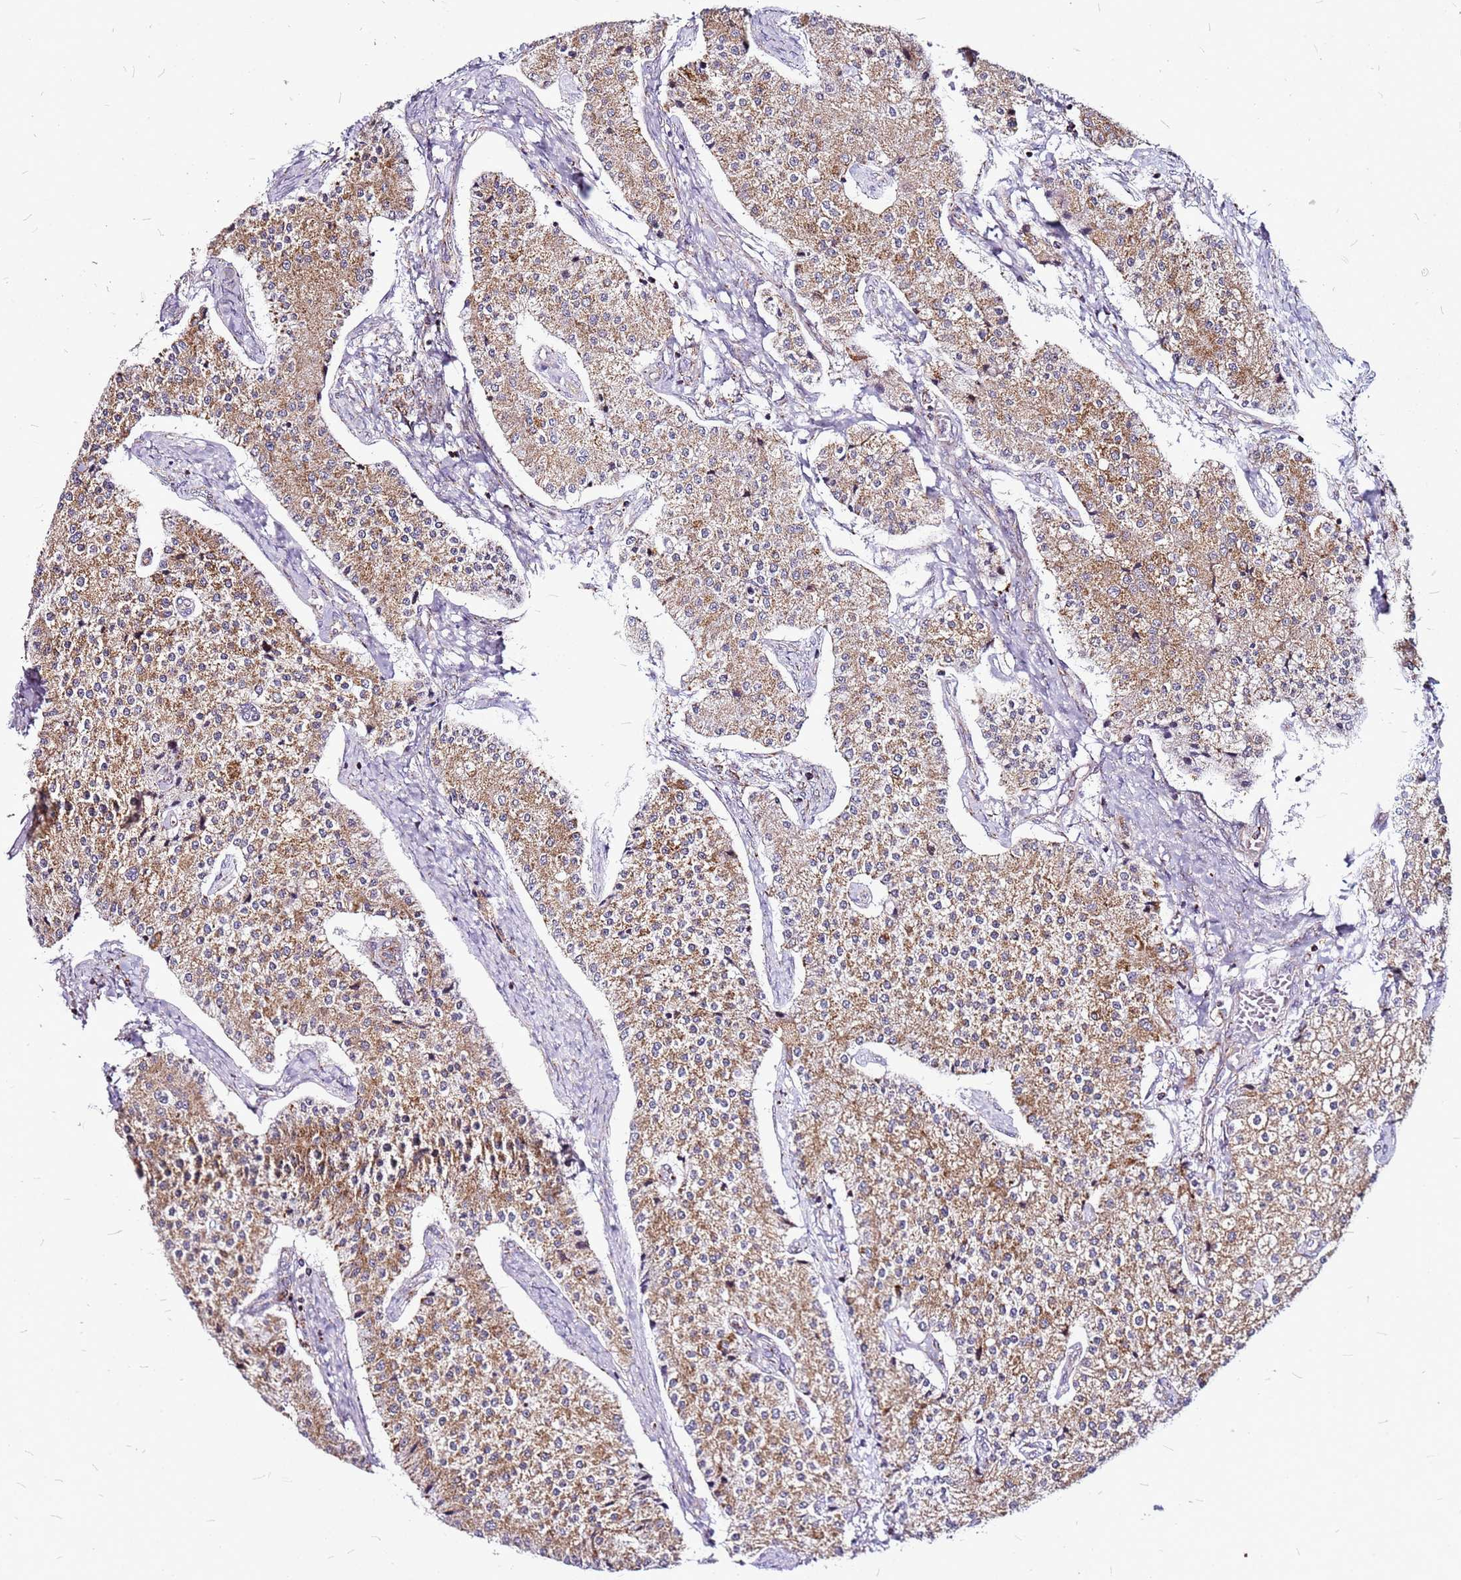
{"staining": {"intensity": "moderate", "quantity": ">75%", "location": "cytoplasmic/membranous"}, "tissue": "carcinoid", "cell_type": "Tumor cells", "image_type": "cancer", "snomed": [{"axis": "morphology", "description": "Carcinoid, malignant, NOS"}, {"axis": "topography", "description": "Colon"}], "caption": "Protein expression analysis of carcinoid shows moderate cytoplasmic/membranous staining in about >75% of tumor cells.", "gene": "OR51T1", "patient": {"sex": "female", "age": 52}}